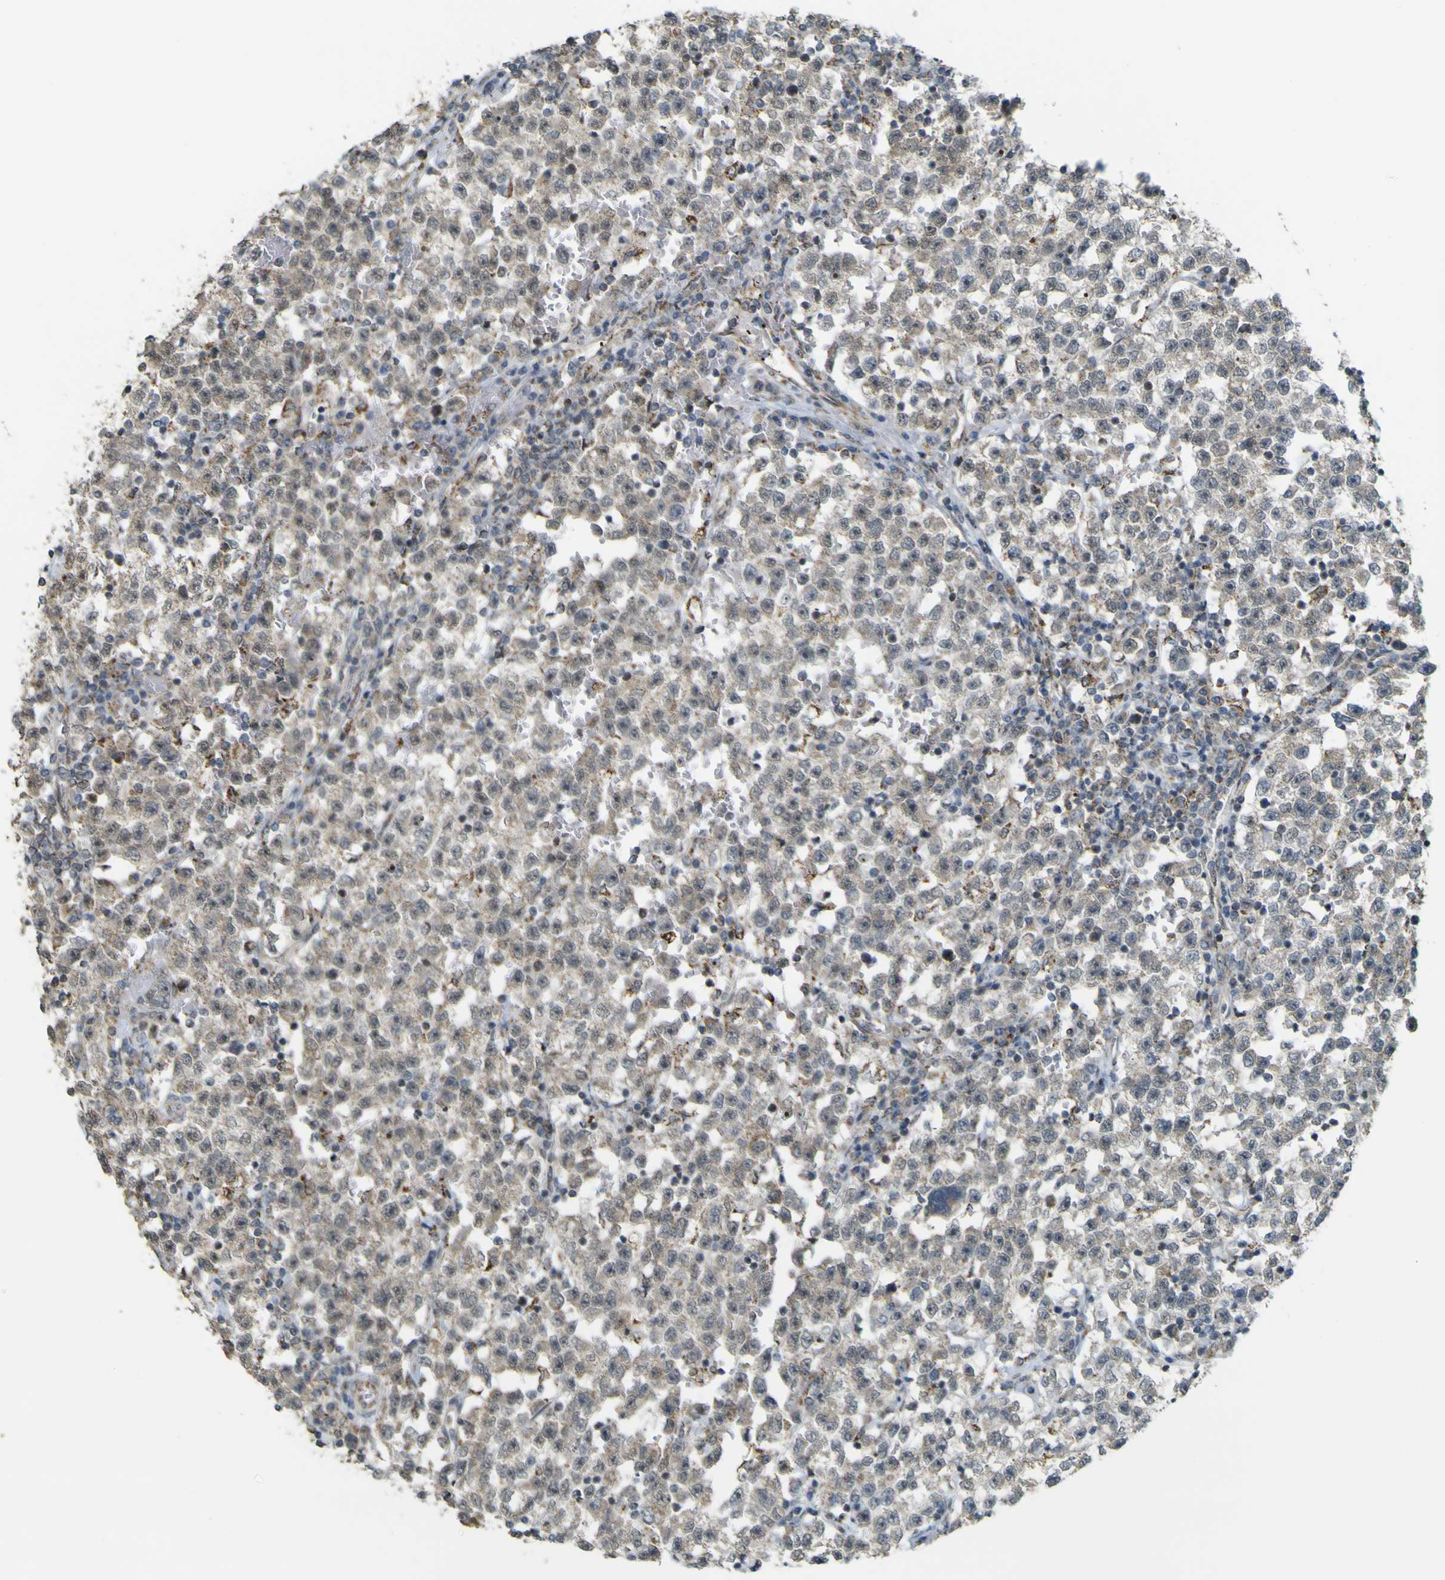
{"staining": {"intensity": "weak", "quantity": ">75%", "location": "cytoplasmic/membranous"}, "tissue": "testis cancer", "cell_type": "Tumor cells", "image_type": "cancer", "snomed": [{"axis": "morphology", "description": "Seminoma, NOS"}, {"axis": "topography", "description": "Testis"}], "caption": "Immunohistochemical staining of human testis cancer reveals low levels of weak cytoplasmic/membranous protein positivity in about >75% of tumor cells.", "gene": "ACBD5", "patient": {"sex": "male", "age": 22}}